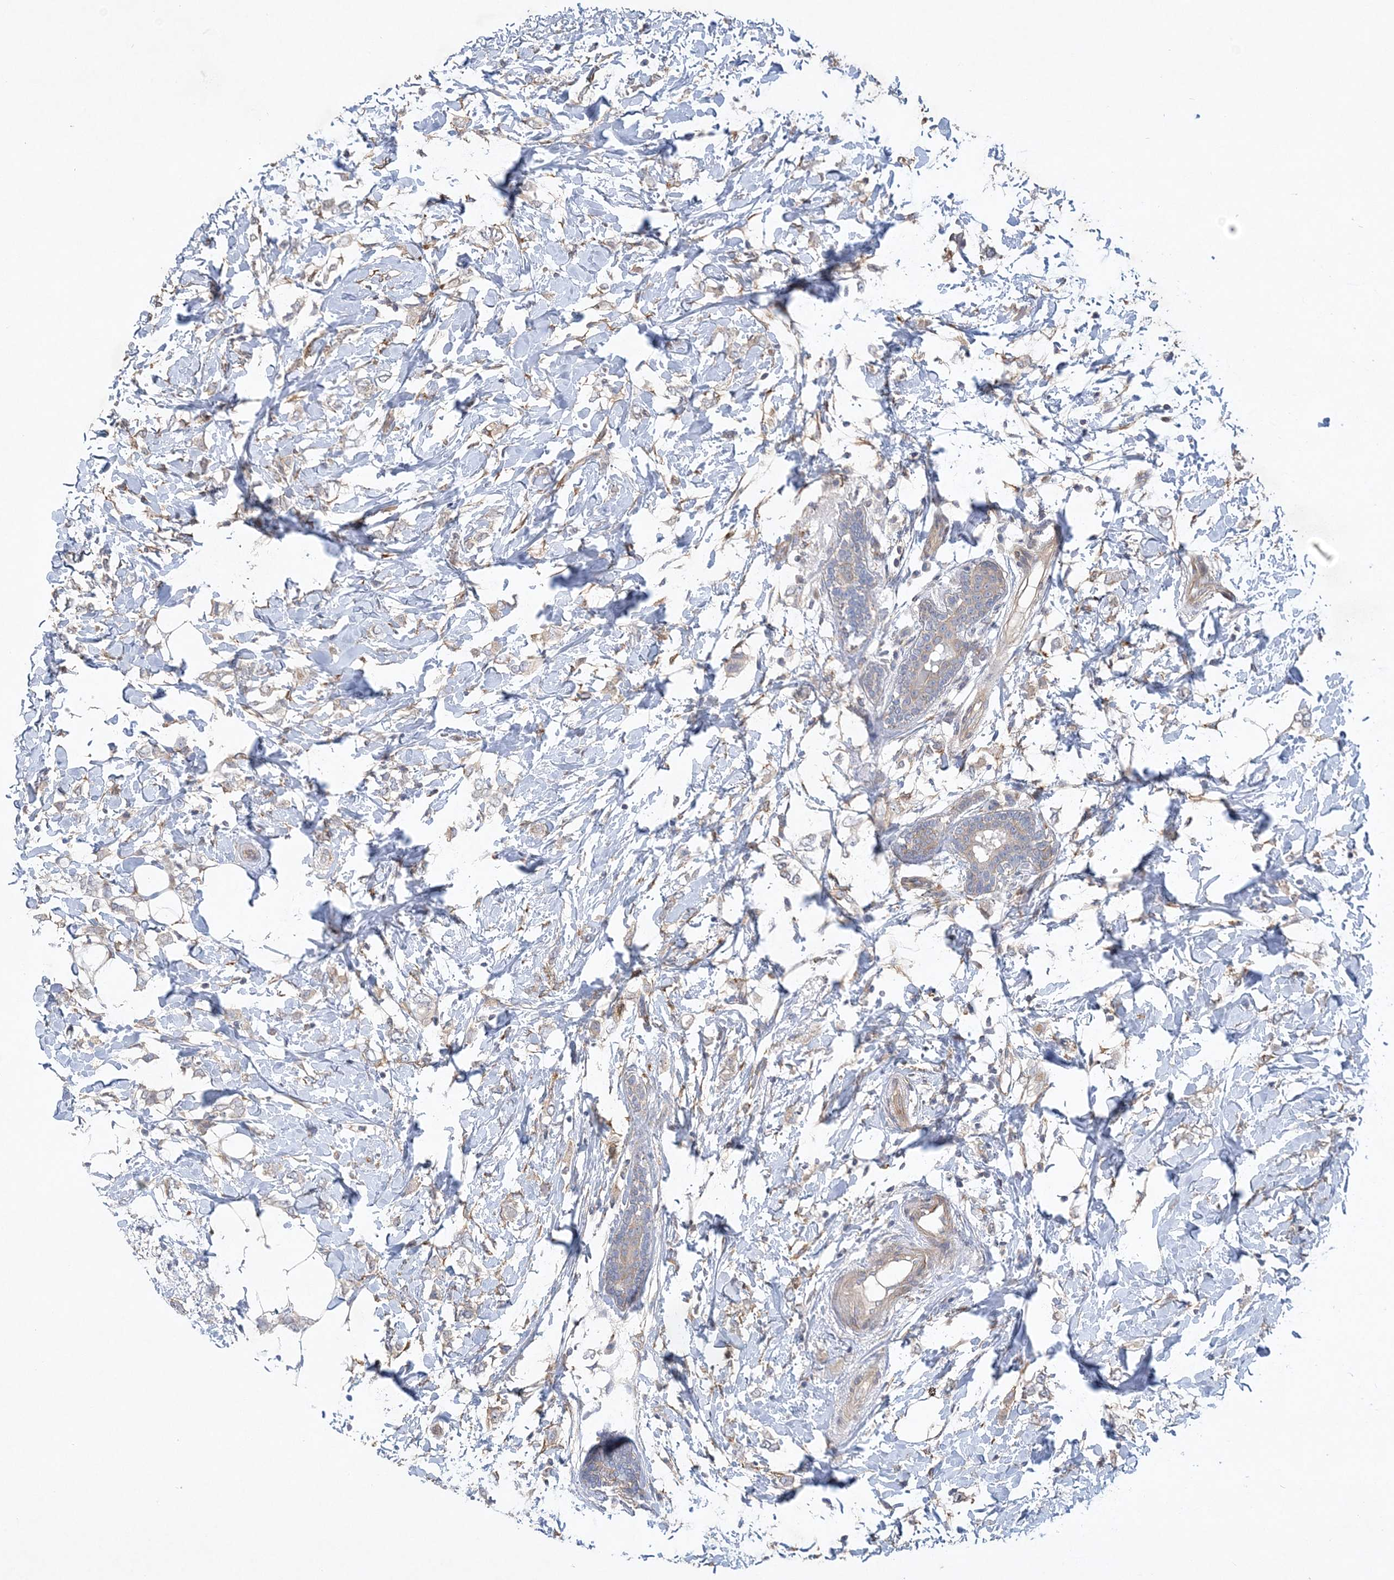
{"staining": {"intensity": "negative", "quantity": "none", "location": "none"}, "tissue": "breast cancer", "cell_type": "Tumor cells", "image_type": "cancer", "snomed": [{"axis": "morphology", "description": "Normal tissue, NOS"}, {"axis": "morphology", "description": "Lobular carcinoma"}, {"axis": "topography", "description": "Breast"}], "caption": "Photomicrograph shows no protein expression in tumor cells of lobular carcinoma (breast) tissue.", "gene": "MAP4K5", "patient": {"sex": "female", "age": 47}}